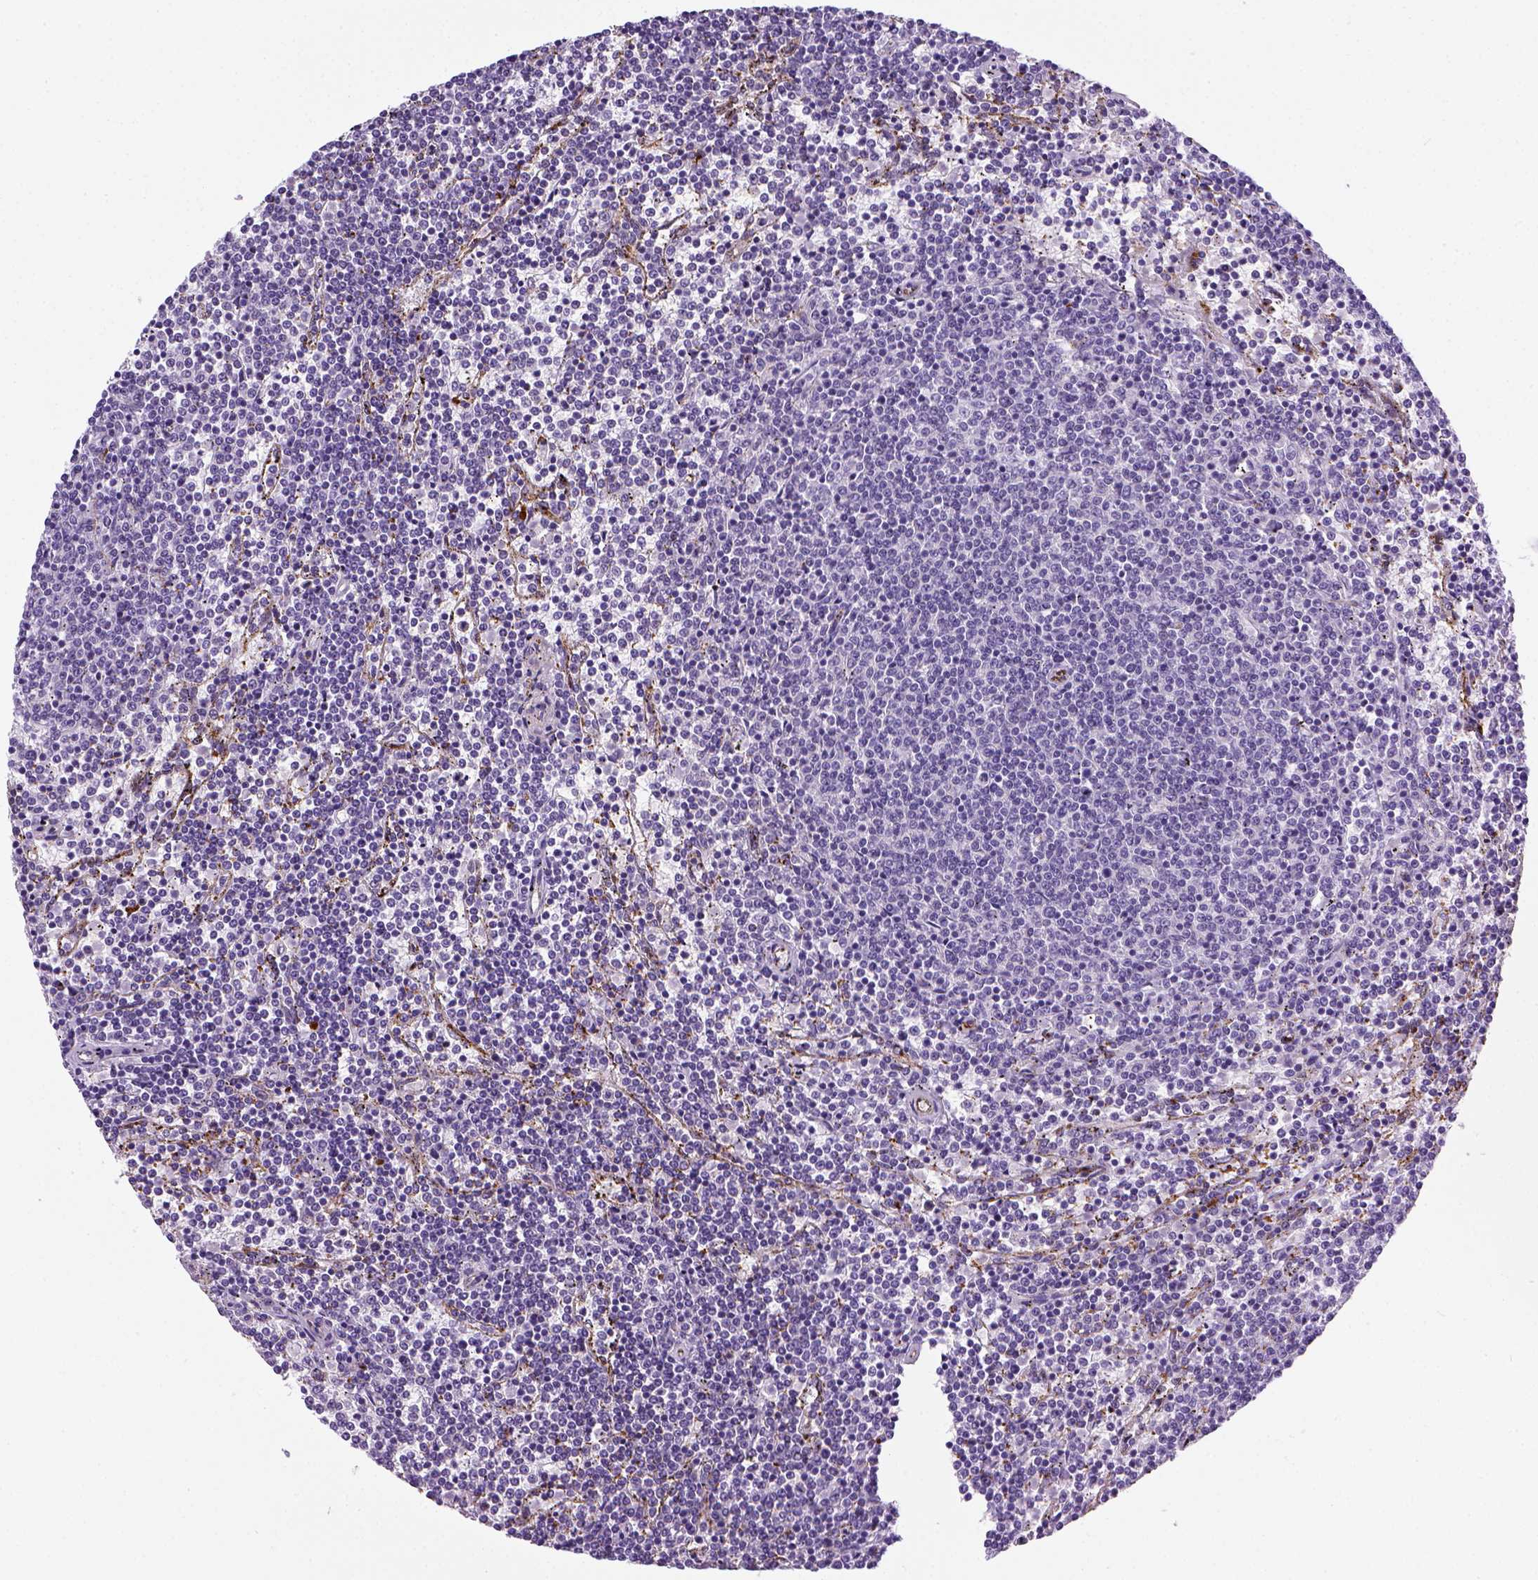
{"staining": {"intensity": "negative", "quantity": "none", "location": "none"}, "tissue": "lymphoma", "cell_type": "Tumor cells", "image_type": "cancer", "snomed": [{"axis": "morphology", "description": "Malignant lymphoma, non-Hodgkin's type, Low grade"}, {"axis": "topography", "description": "Spleen"}], "caption": "The micrograph demonstrates no staining of tumor cells in malignant lymphoma, non-Hodgkin's type (low-grade).", "gene": "VWF", "patient": {"sex": "female", "age": 50}}